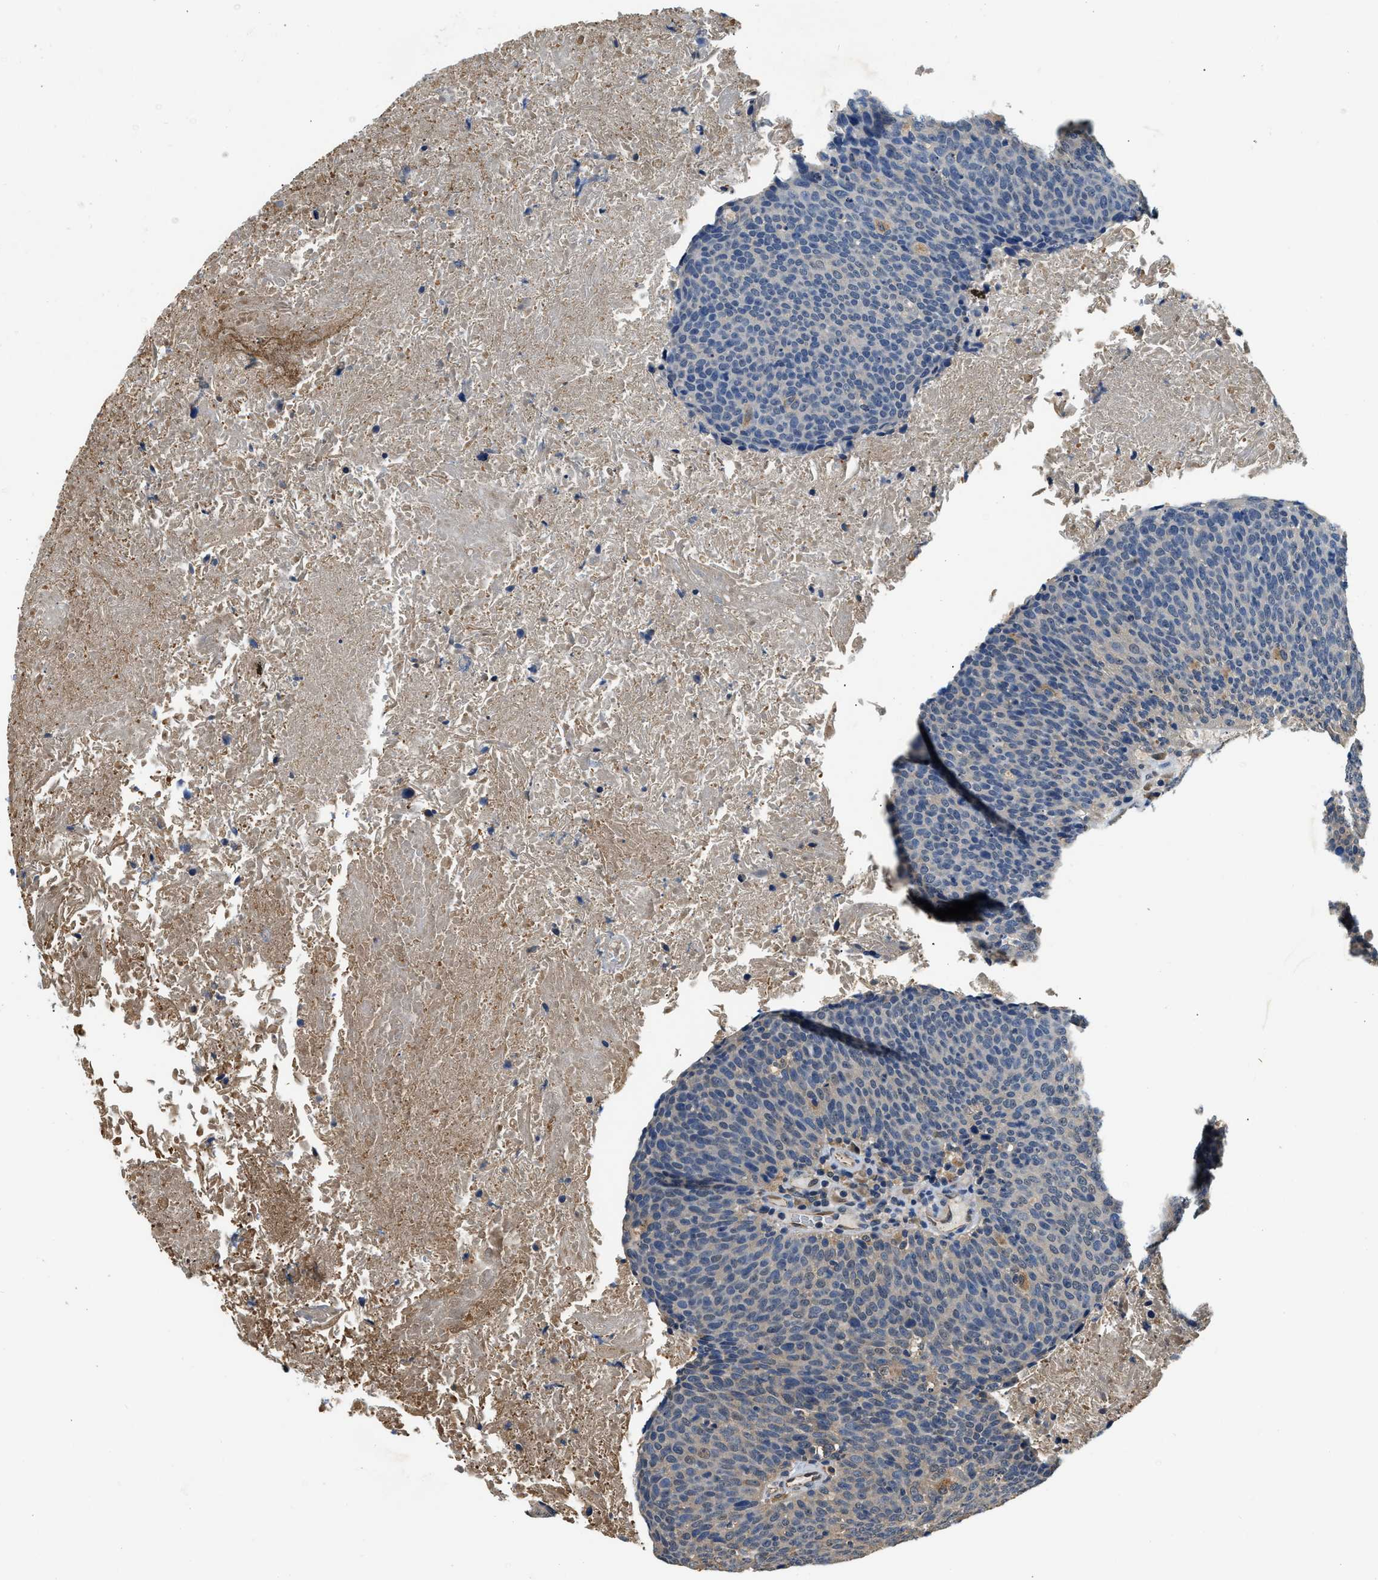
{"staining": {"intensity": "negative", "quantity": "none", "location": "none"}, "tissue": "head and neck cancer", "cell_type": "Tumor cells", "image_type": "cancer", "snomed": [{"axis": "morphology", "description": "Squamous cell carcinoma, NOS"}, {"axis": "morphology", "description": "Squamous cell carcinoma, metastatic, NOS"}, {"axis": "topography", "description": "Lymph node"}, {"axis": "topography", "description": "Head-Neck"}], "caption": "Human head and neck cancer (squamous cell carcinoma) stained for a protein using IHC shows no positivity in tumor cells.", "gene": "BCL7C", "patient": {"sex": "male", "age": 62}}